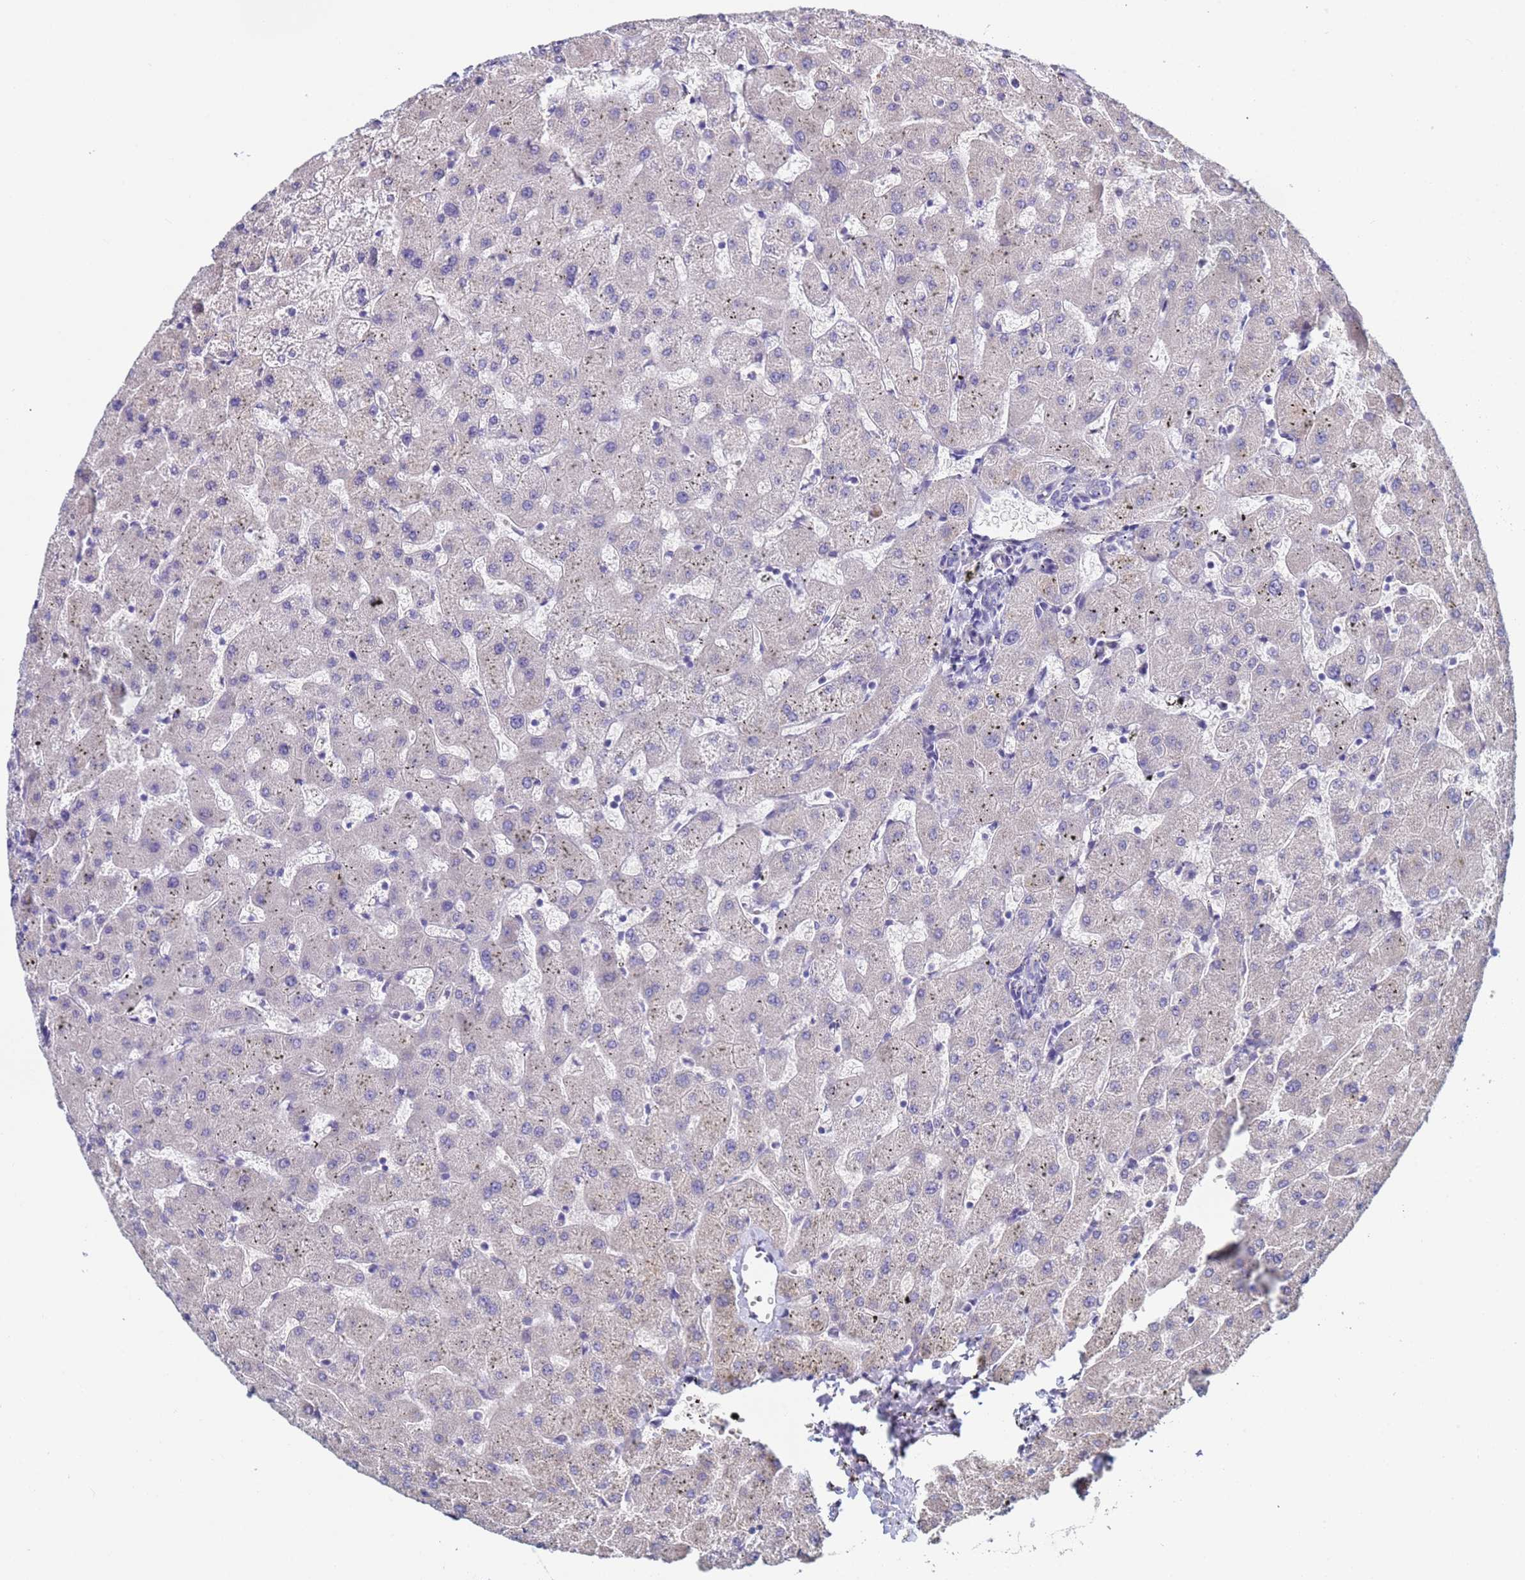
{"staining": {"intensity": "negative", "quantity": "none", "location": "none"}, "tissue": "liver", "cell_type": "Cholangiocytes", "image_type": "normal", "snomed": [{"axis": "morphology", "description": "Normal tissue, NOS"}, {"axis": "topography", "description": "Liver"}], "caption": "Immunohistochemistry (IHC) of normal liver shows no positivity in cholangiocytes.", "gene": "CLHC1", "patient": {"sex": "female", "age": 63}}